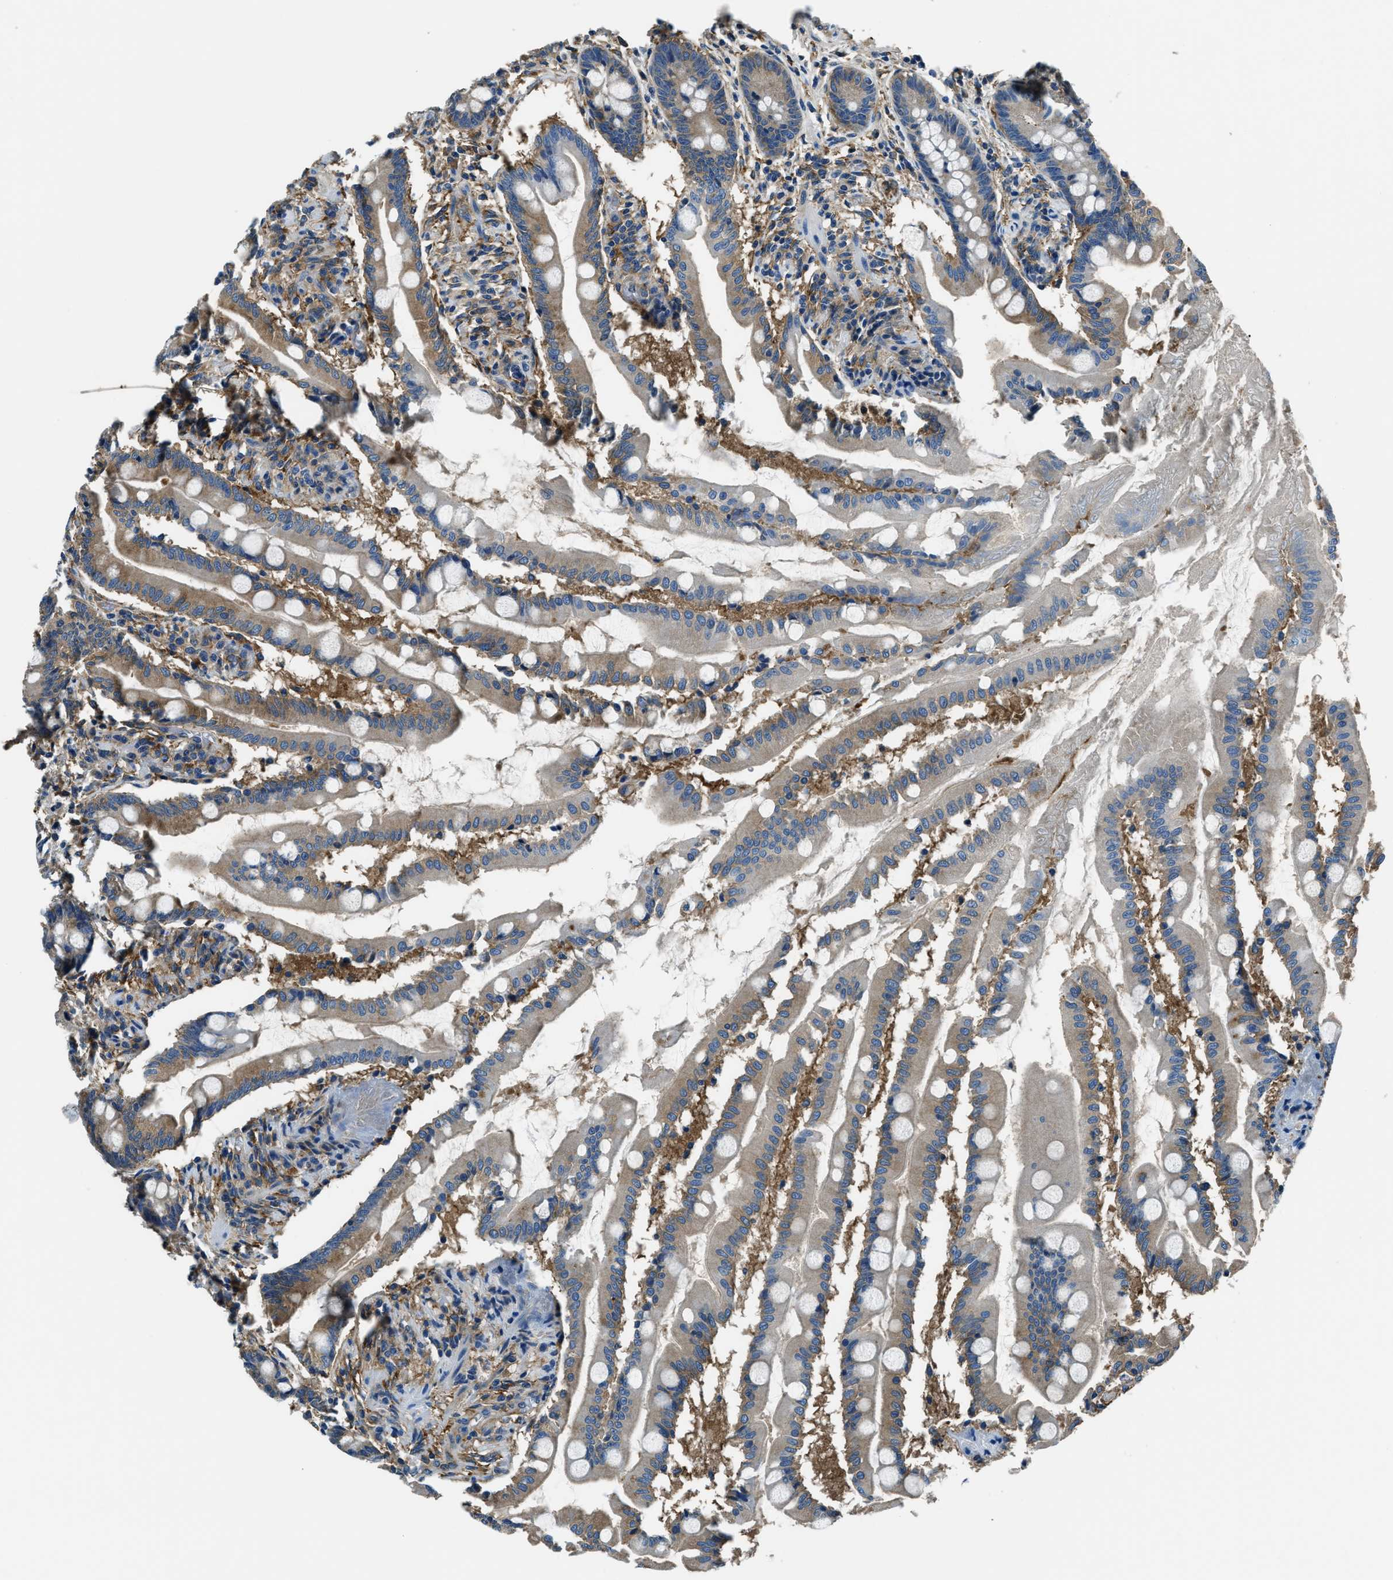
{"staining": {"intensity": "moderate", "quantity": "25%-75%", "location": "cytoplasmic/membranous"}, "tissue": "small intestine", "cell_type": "Glandular cells", "image_type": "normal", "snomed": [{"axis": "morphology", "description": "Normal tissue, NOS"}, {"axis": "topography", "description": "Small intestine"}], "caption": "Immunohistochemistry (IHC) (DAB (3,3'-diaminobenzidine)) staining of normal human small intestine shows moderate cytoplasmic/membranous protein staining in approximately 25%-75% of glandular cells.", "gene": "EEA1", "patient": {"sex": "female", "age": 56}}